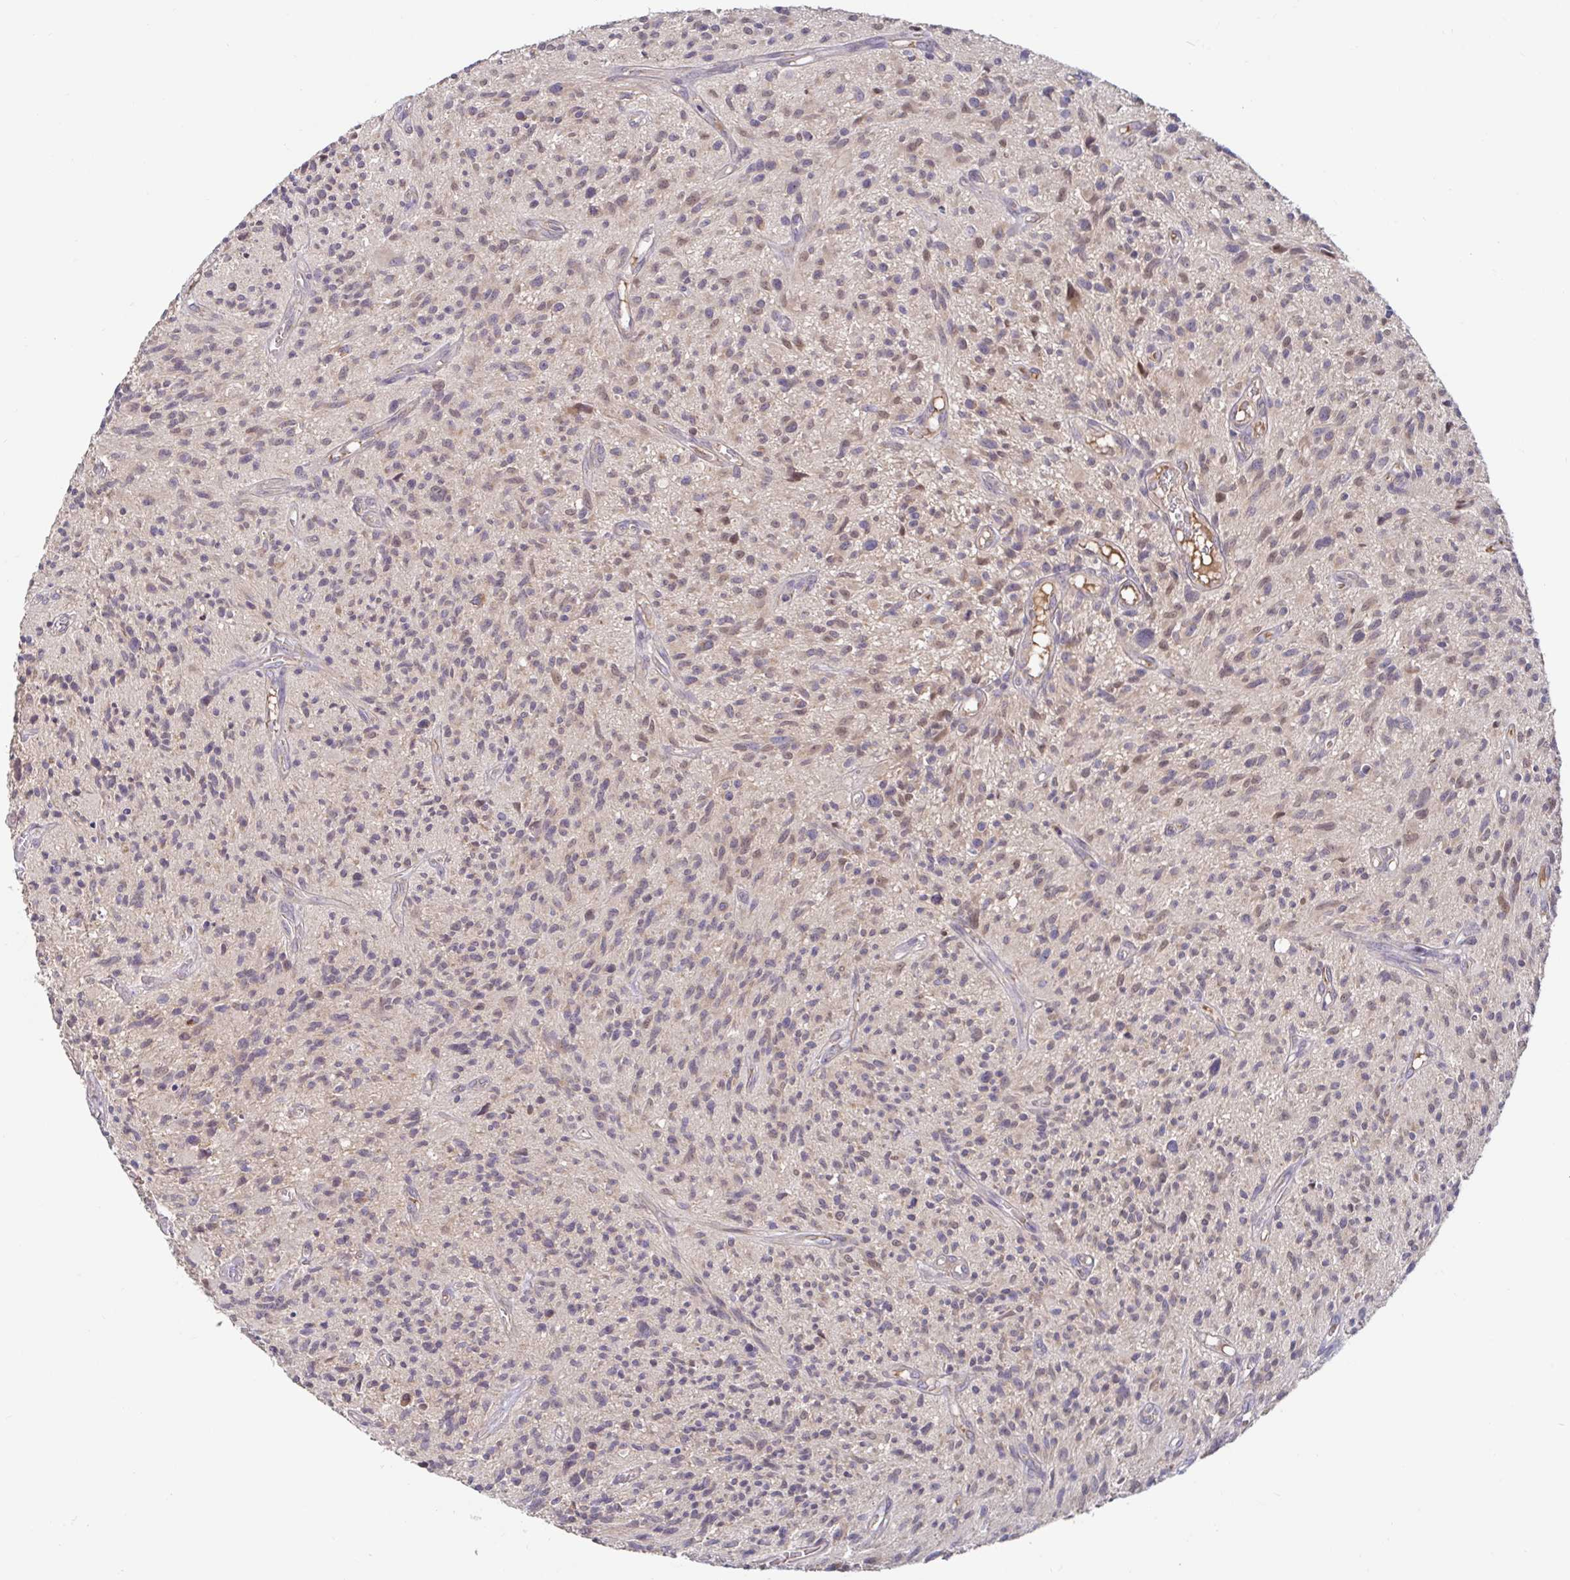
{"staining": {"intensity": "weak", "quantity": "<25%", "location": "cytoplasmic/membranous,nuclear"}, "tissue": "glioma", "cell_type": "Tumor cells", "image_type": "cancer", "snomed": [{"axis": "morphology", "description": "Glioma, malignant, High grade"}, {"axis": "topography", "description": "Brain"}], "caption": "Tumor cells are negative for brown protein staining in malignant glioma (high-grade).", "gene": "LARP1", "patient": {"sex": "male", "age": 75}}